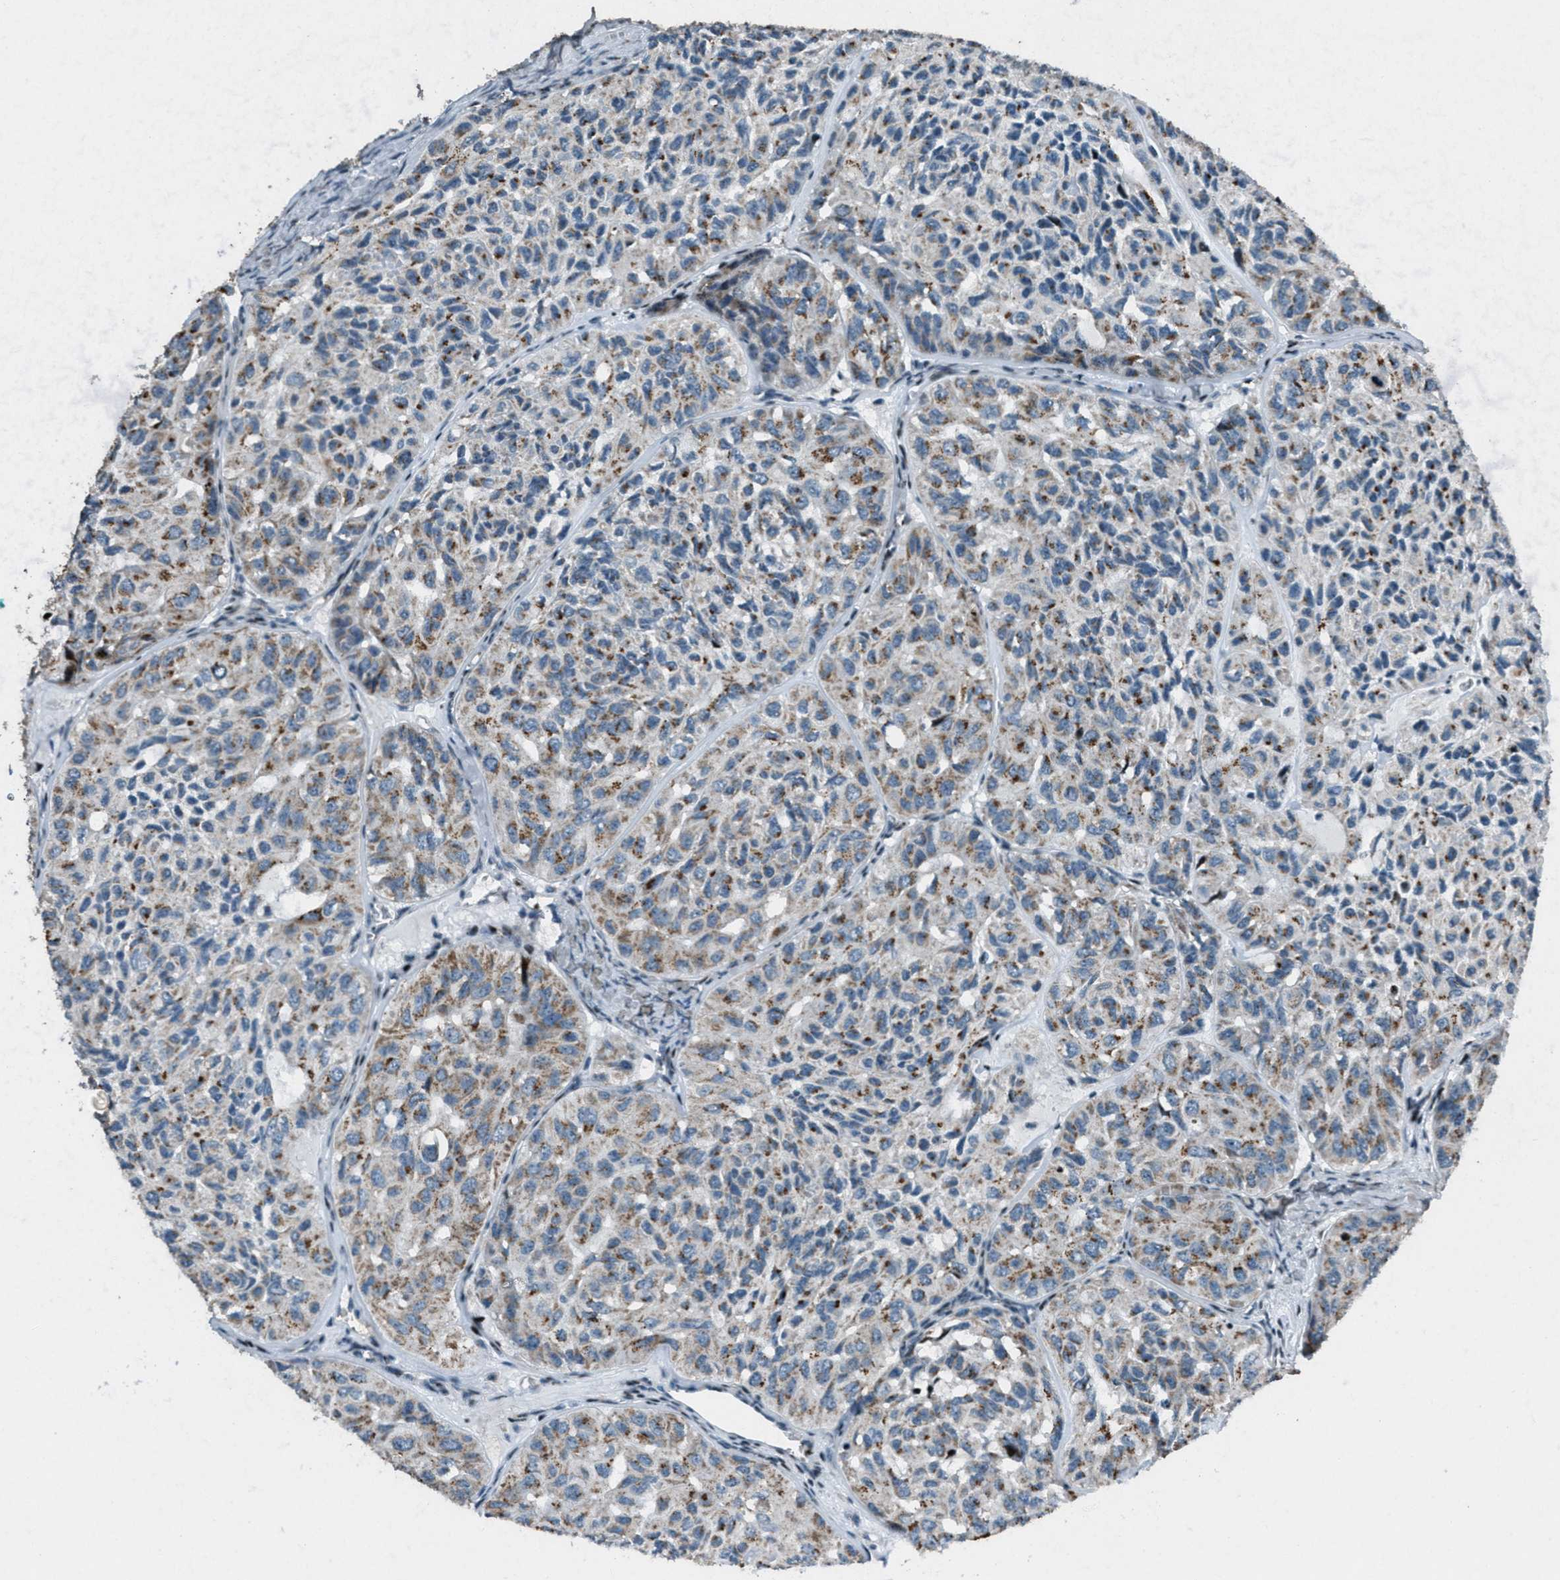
{"staining": {"intensity": "moderate", "quantity": "25%-75%", "location": "cytoplasmic/membranous"}, "tissue": "head and neck cancer", "cell_type": "Tumor cells", "image_type": "cancer", "snomed": [{"axis": "morphology", "description": "Adenocarcinoma, NOS"}, {"axis": "topography", "description": "Salivary gland, NOS"}, {"axis": "topography", "description": "Head-Neck"}], "caption": "DAB immunohistochemical staining of head and neck cancer shows moderate cytoplasmic/membranous protein staining in approximately 25%-75% of tumor cells.", "gene": "GPC6", "patient": {"sex": "female", "age": 76}}